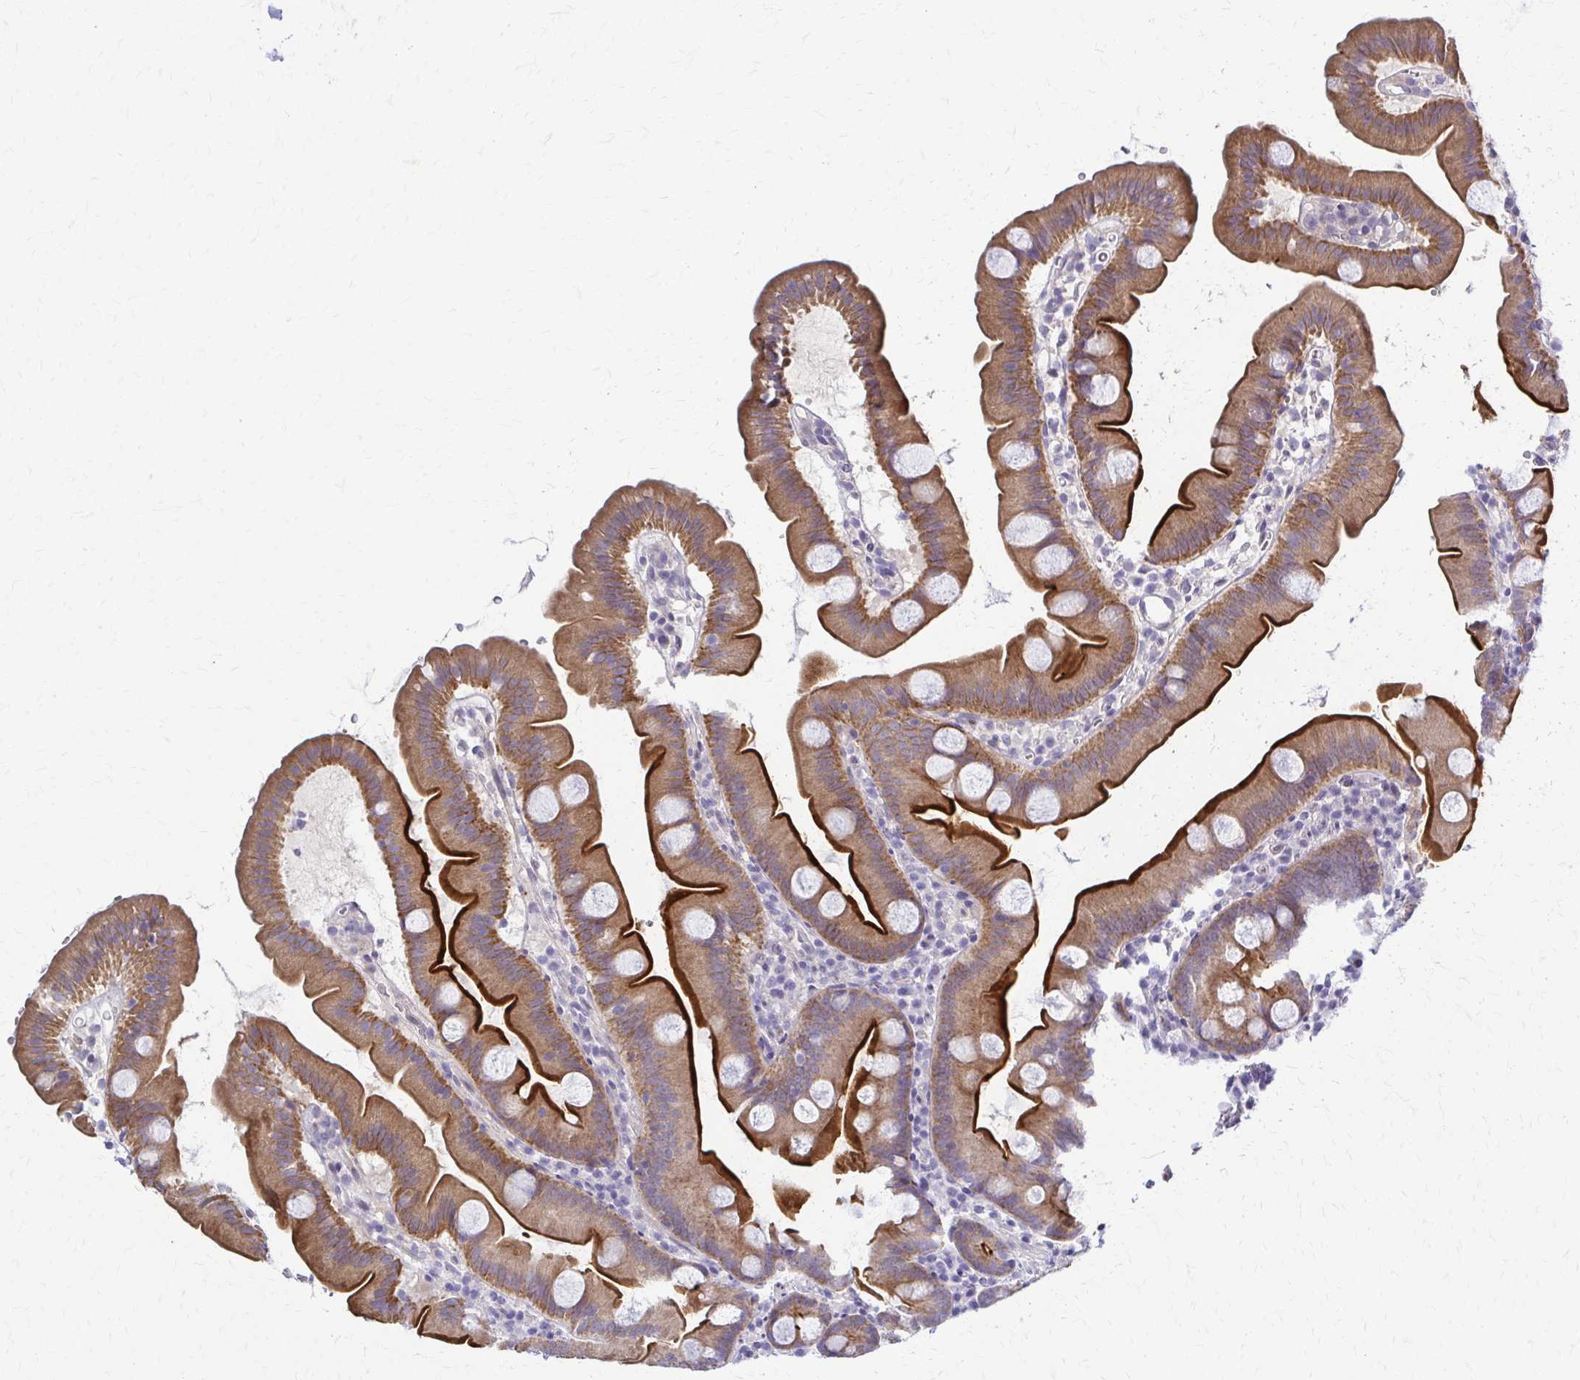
{"staining": {"intensity": "strong", "quantity": "25%-75%", "location": "cytoplasmic/membranous"}, "tissue": "small intestine", "cell_type": "Glandular cells", "image_type": "normal", "snomed": [{"axis": "morphology", "description": "Normal tissue, NOS"}, {"axis": "topography", "description": "Small intestine"}], "caption": "Immunohistochemical staining of unremarkable human small intestine shows strong cytoplasmic/membranous protein expression in approximately 25%-75% of glandular cells. The protein is shown in brown color, while the nuclei are stained blue.", "gene": "RHOBTB2", "patient": {"sex": "female", "age": 68}}